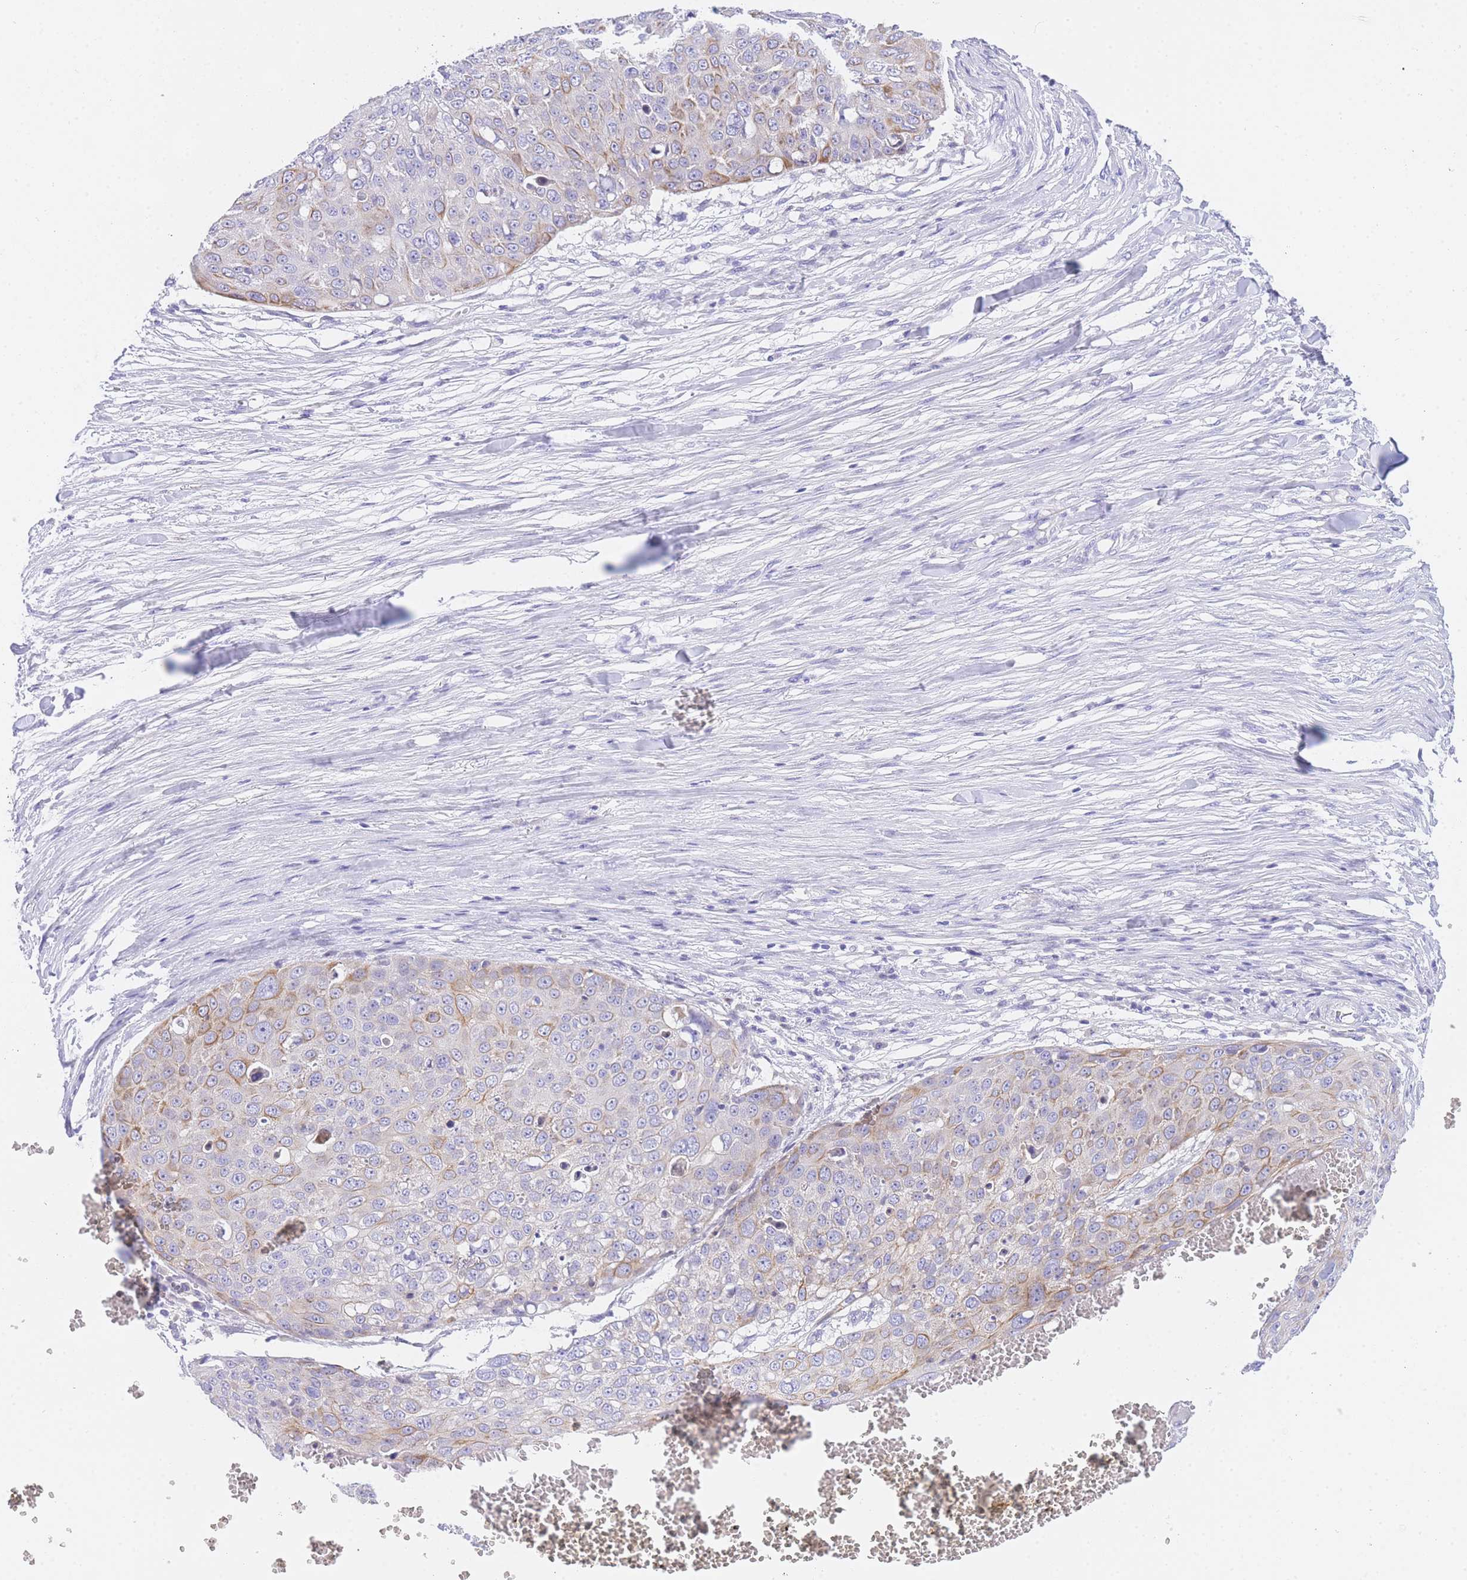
{"staining": {"intensity": "weak", "quantity": "<25%", "location": "cytoplasmic/membranous"}, "tissue": "skin cancer", "cell_type": "Tumor cells", "image_type": "cancer", "snomed": [{"axis": "morphology", "description": "Squamous cell carcinoma, NOS"}, {"axis": "topography", "description": "Skin"}], "caption": "A micrograph of human skin squamous cell carcinoma is negative for staining in tumor cells.", "gene": "TIFAB", "patient": {"sex": "male", "age": 71}}